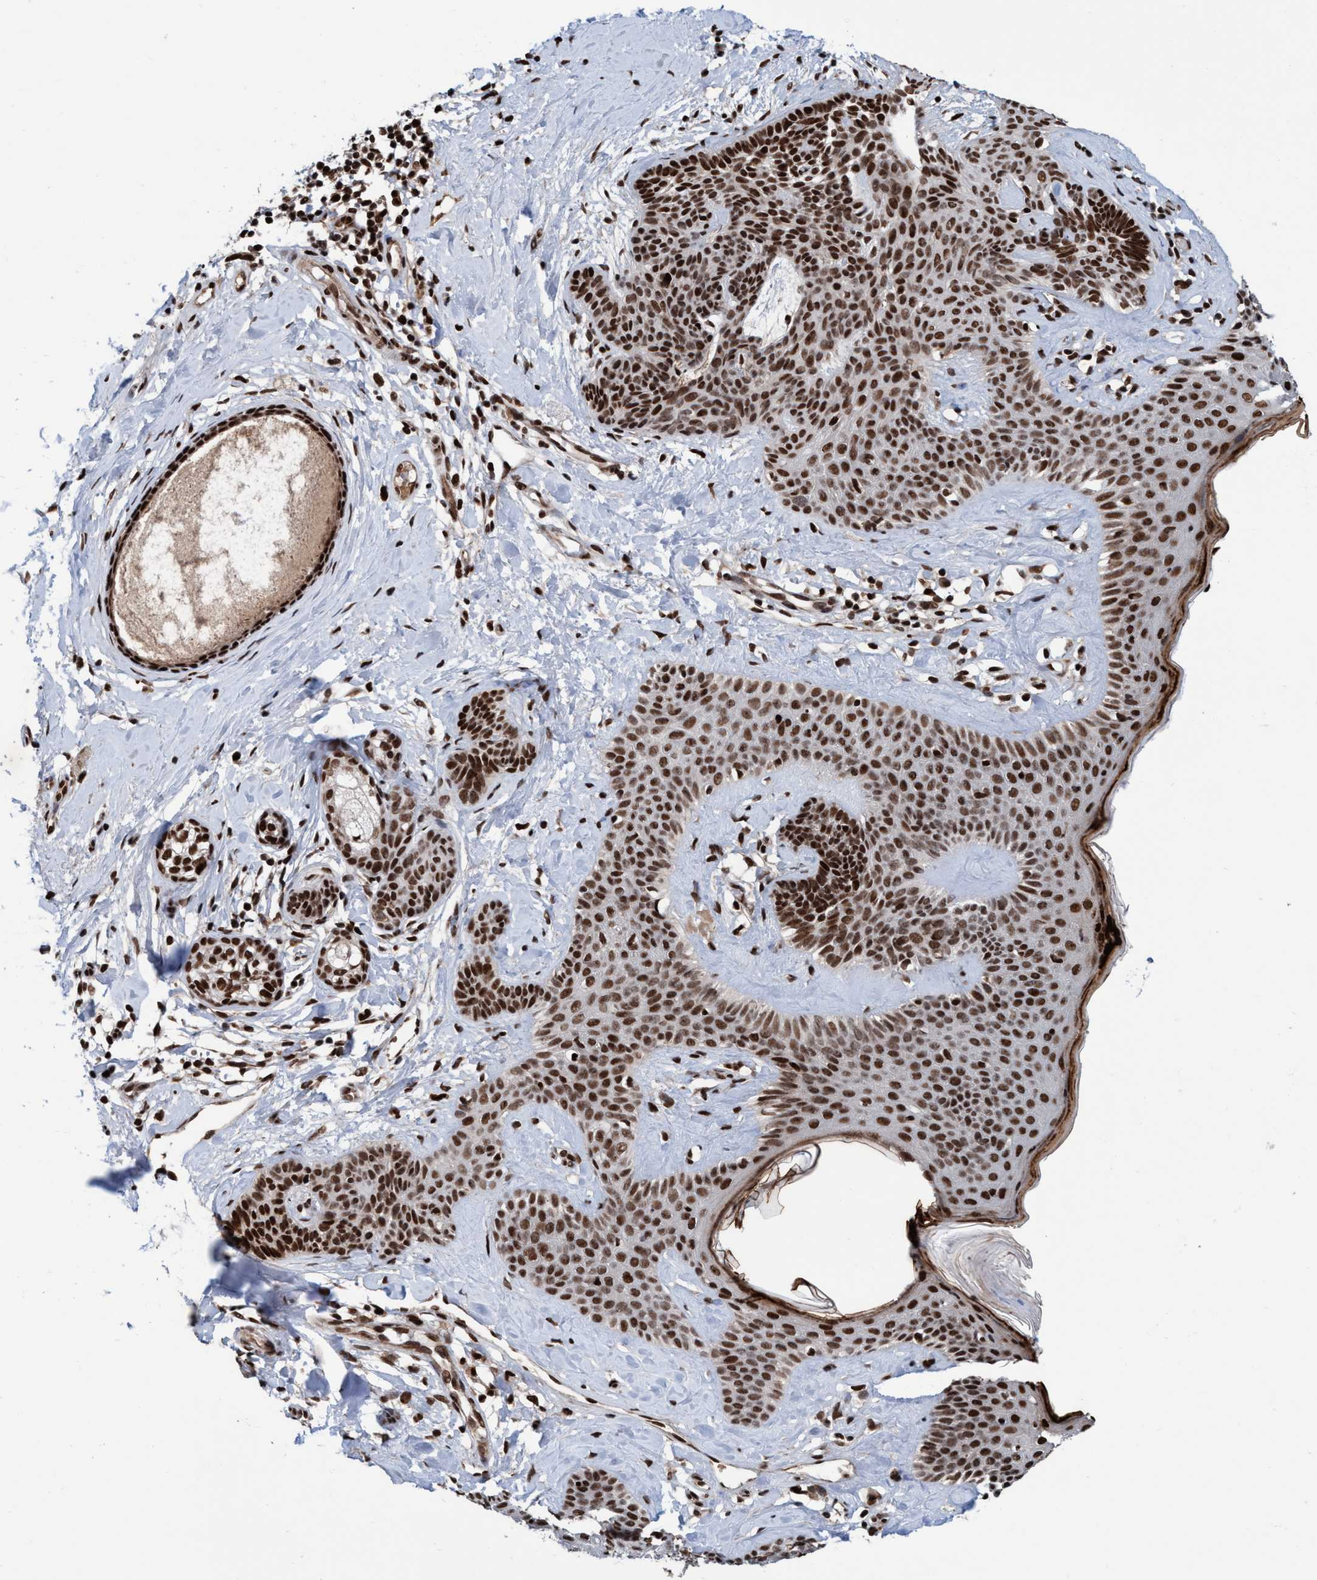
{"staining": {"intensity": "strong", "quantity": ">75%", "location": "nuclear"}, "tissue": "skin cancer", "cell_type": "Tumor cells", "image_type": "cancer", "snomed": [{"axis": "morphology", "description": "Developmental malformation"}, {"axis": "morphology", "description": "Basal cell carcinoma"}, {"axis": "topography", "description": "Skin"}], "caption": "High-power microscopy captured an immunohistochemistry image of skin cancer (basal cell carcinoma), revealing strong nuclear expression in about >75% of tumor cells.", "gene": "TOPBP1", "patient": {"sex": "female", "age": 62}}